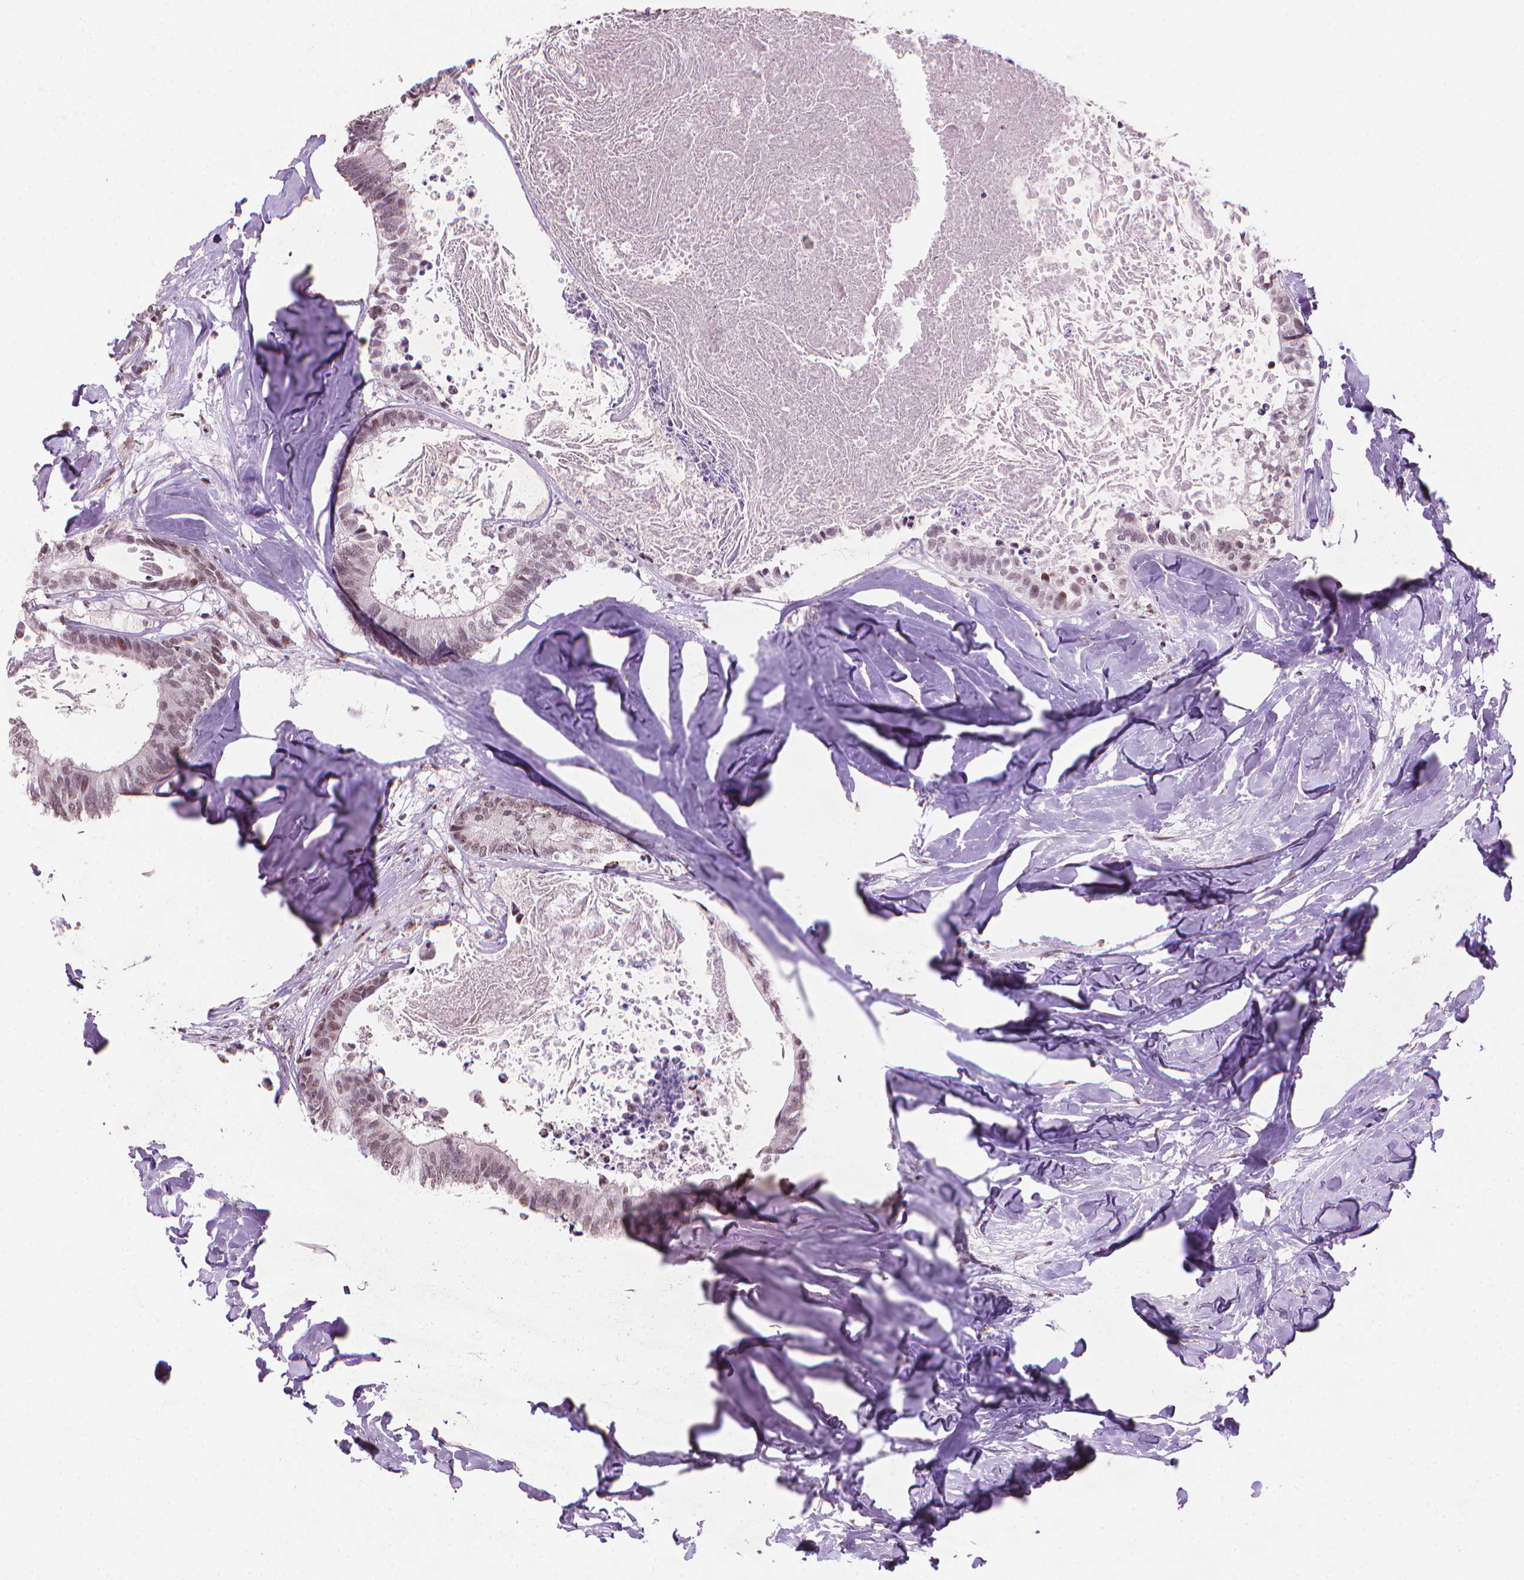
{"staining": {"intensity": "weak", "quantity": "25%-75%", "location": "nuclear"}, "tissue": "colorectal cancer", "cell_type": "Tumor cells", "image_type": "cancer", "snomed": [{"axis": "morphology", "description": "Adenocarcinoma, NOS"}, {"axis": "topography", "description": "Colon"}, {"axis": "topography", "description": "Rectum"}], "caption": "This micrograph exhibits IHC staining of colorectal adenocarcinoma, with low weak nuclear staining in about 25%-75% of tumor cells.", "gene": "HES7", "patient": {"sex": "male", "age": 57}}